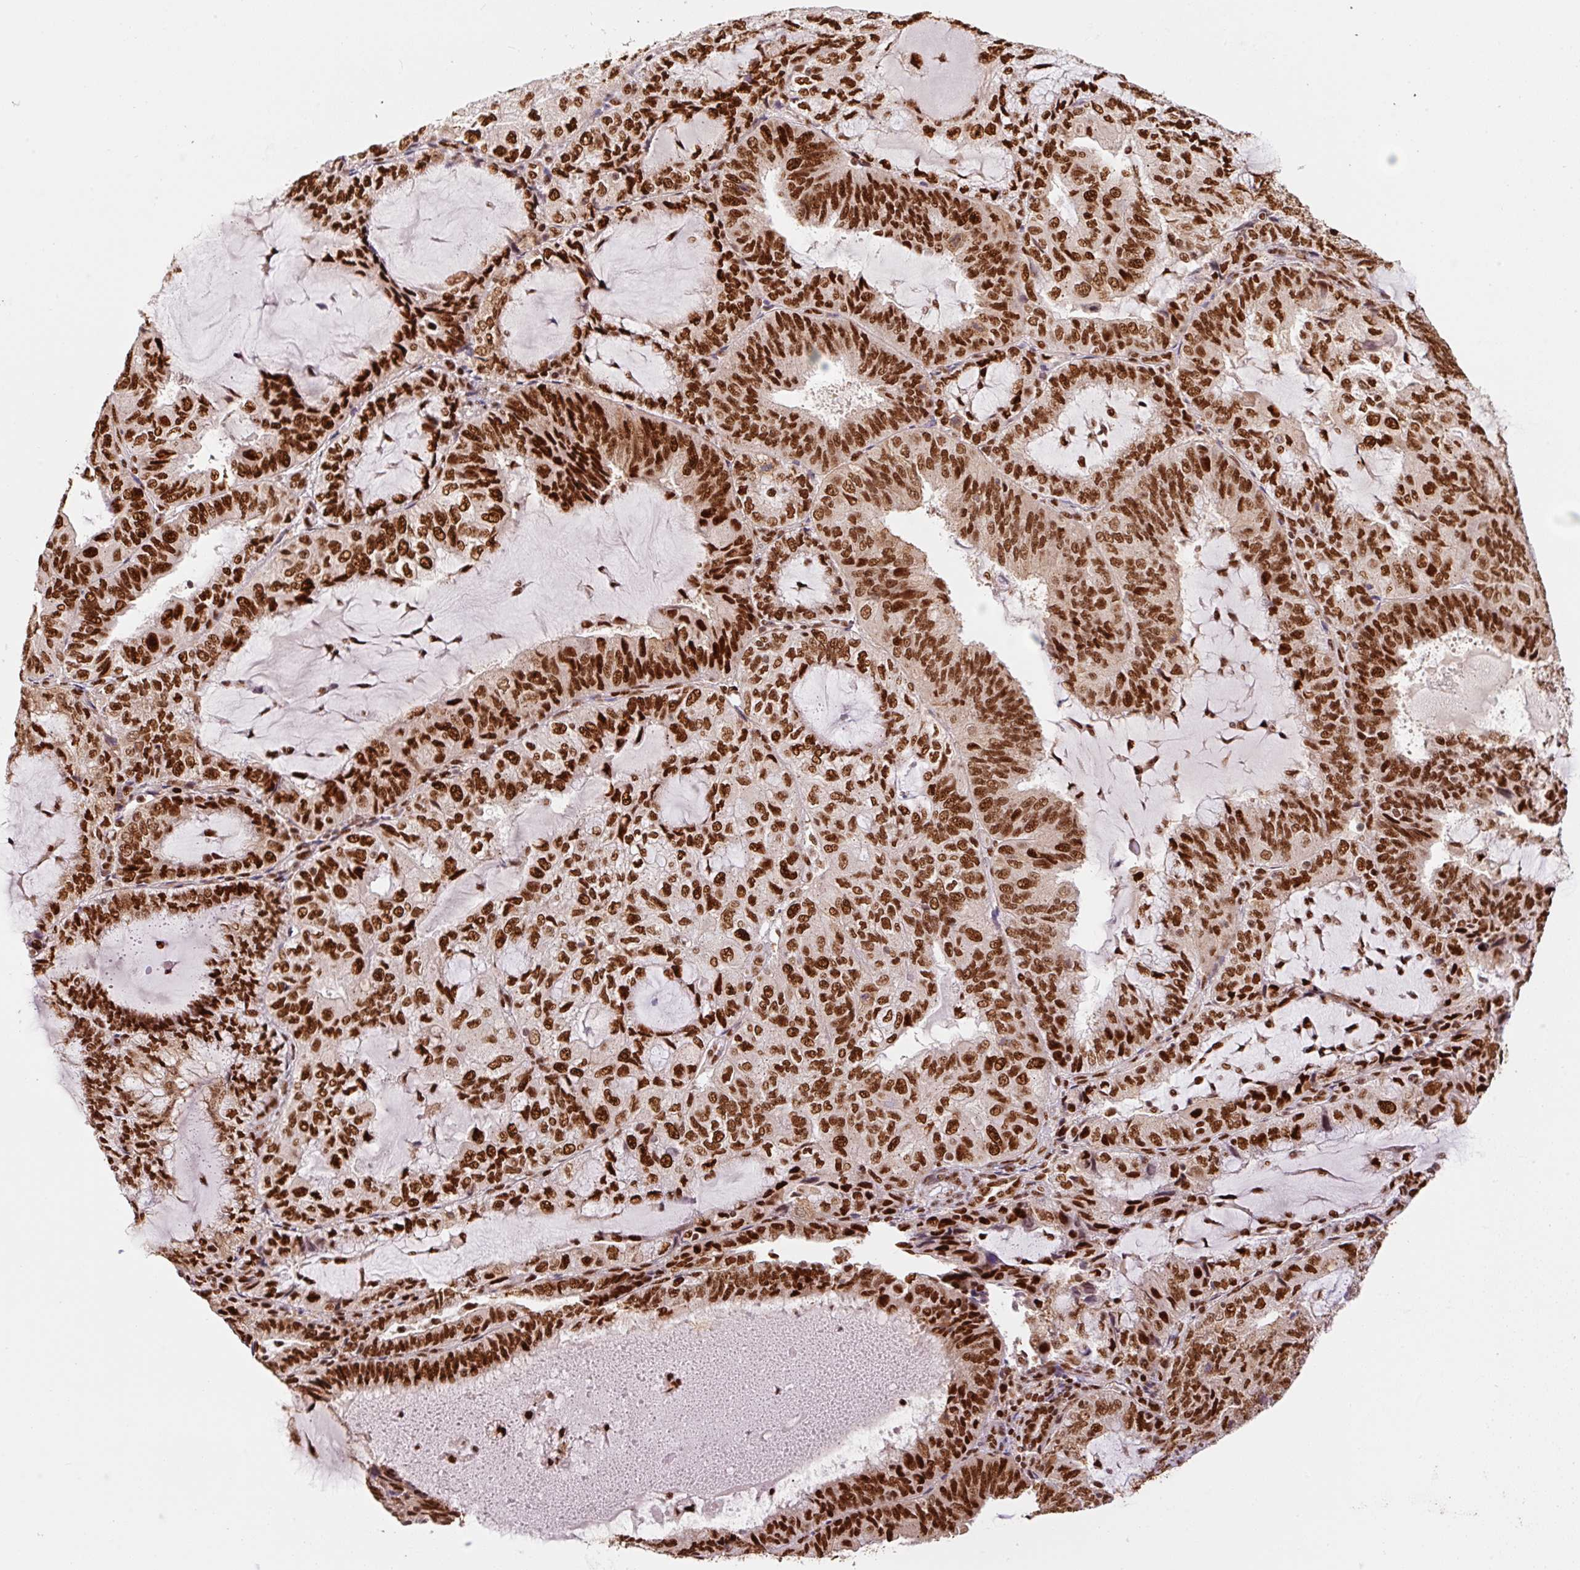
{"staining": {"intensity": "strong", "quantity": ">75%", "location": "nuclear"}, "tissue": "endometrial cancer", "cell_type": "Tumor cells", "image_type": "cancer", "snomed": [{"axis": "morphology", "description": "Adenocarcinoma, NOS"}, {"axis": "topography", "description": "Endometrium"}], "caption": "IHC (DAB (3,3'-diaminobenzidine)) staining of endometrial cancer reveals strong nuclear protein positivity in approximately >75% of tumor cells.", "gene": "GPR139", "patient": {"sex": "female", "age": 81}}